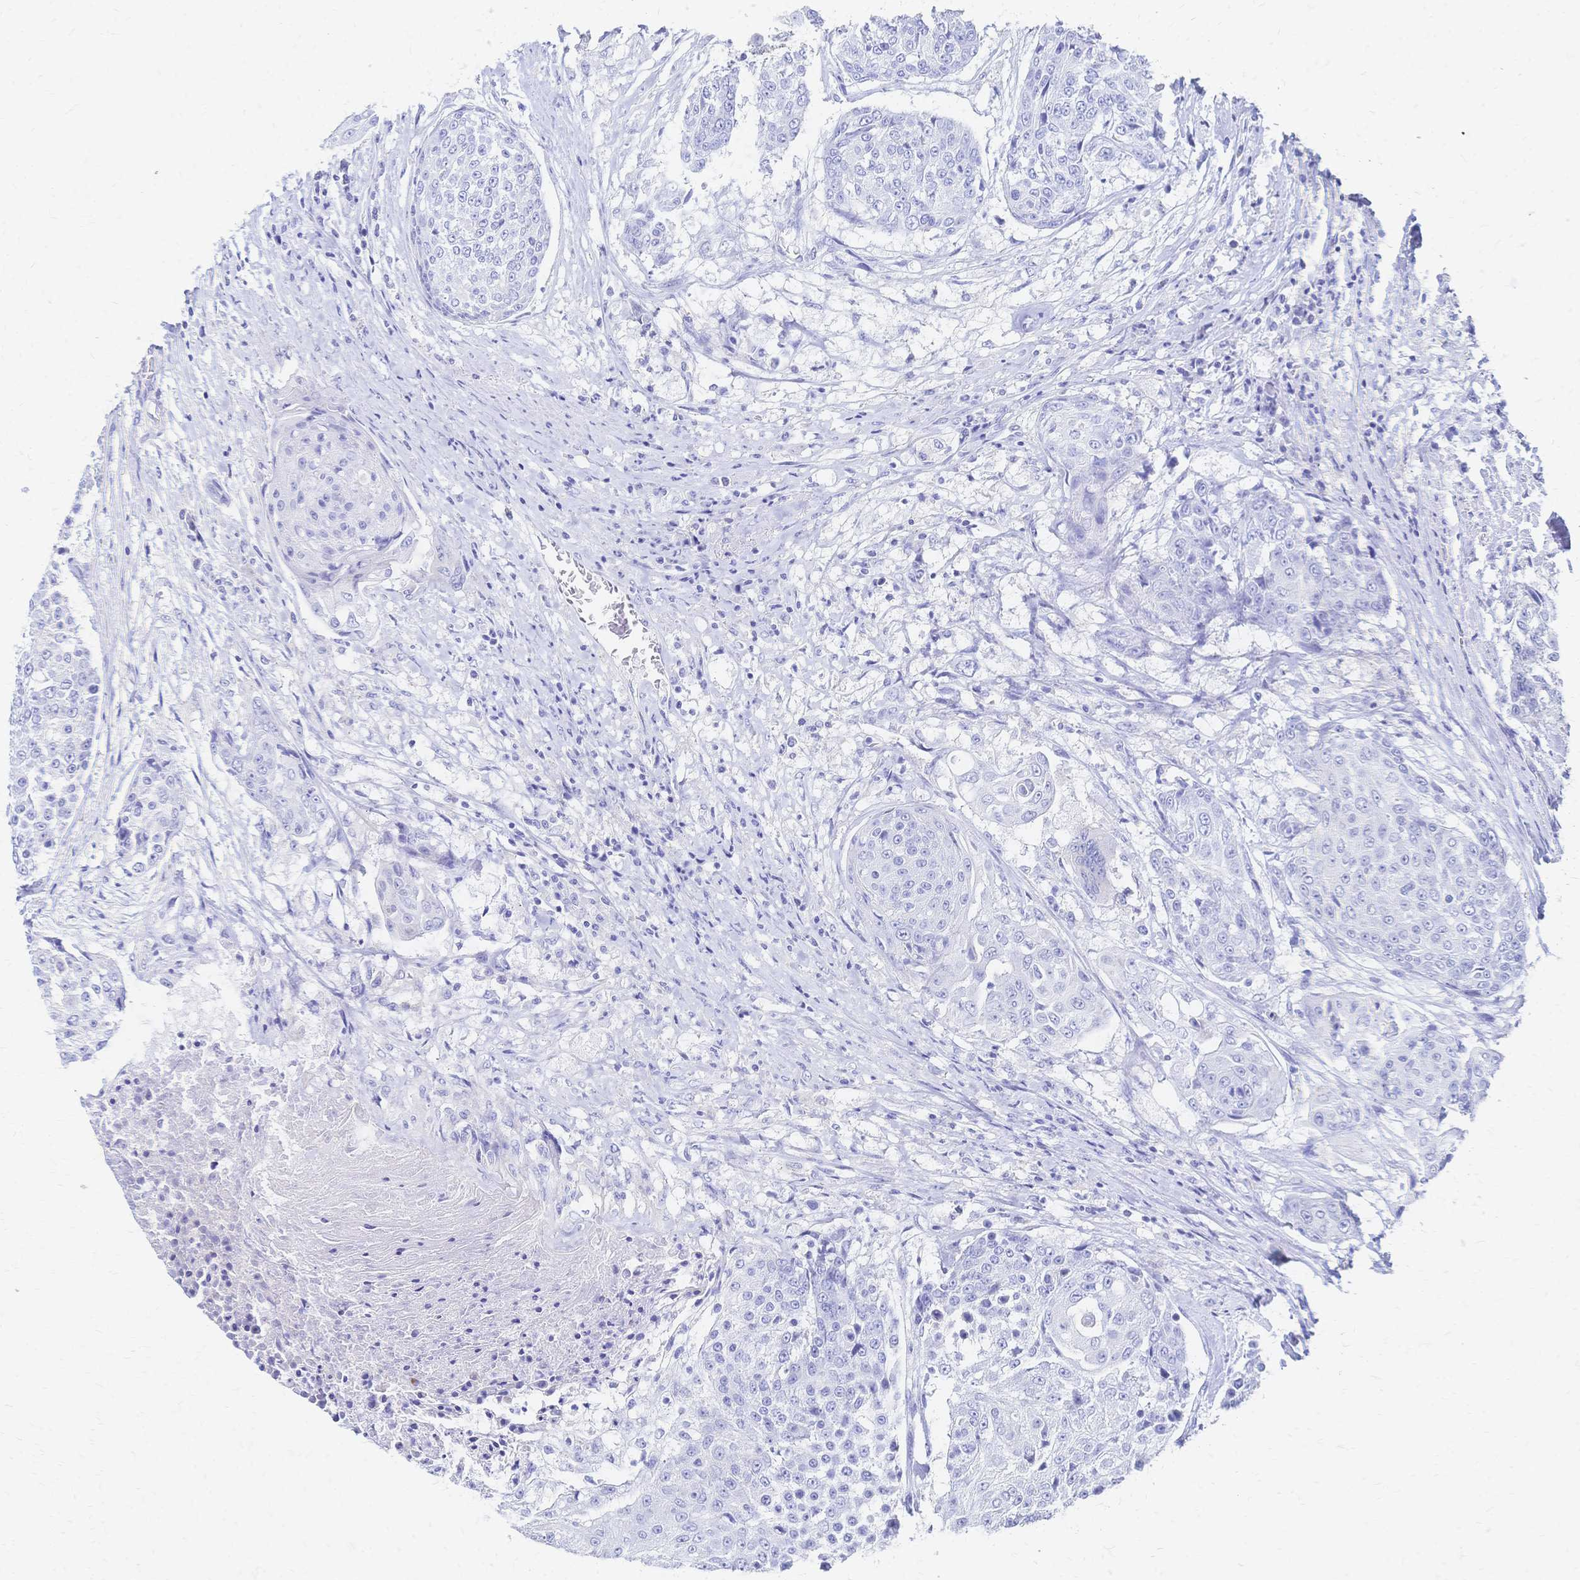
{"staining": {"intensity": "negative", "quantity": "none", "location": "none"}, "tissue": "urothelial cancer", "cell_type": "Tumor cells", "image_type": "cancer", "snomed": [{"axis": "morphology", "description": "Urothelial carcinoma, High grade"}, {"axis": "topography", "description": "Urinary bladder"}], "caption": "Tumor cells show no significant positivity in high-grade urothelial carcinoma.", "gene": "SLC5A1", "patient": {"sex": "female", "age": 63}}